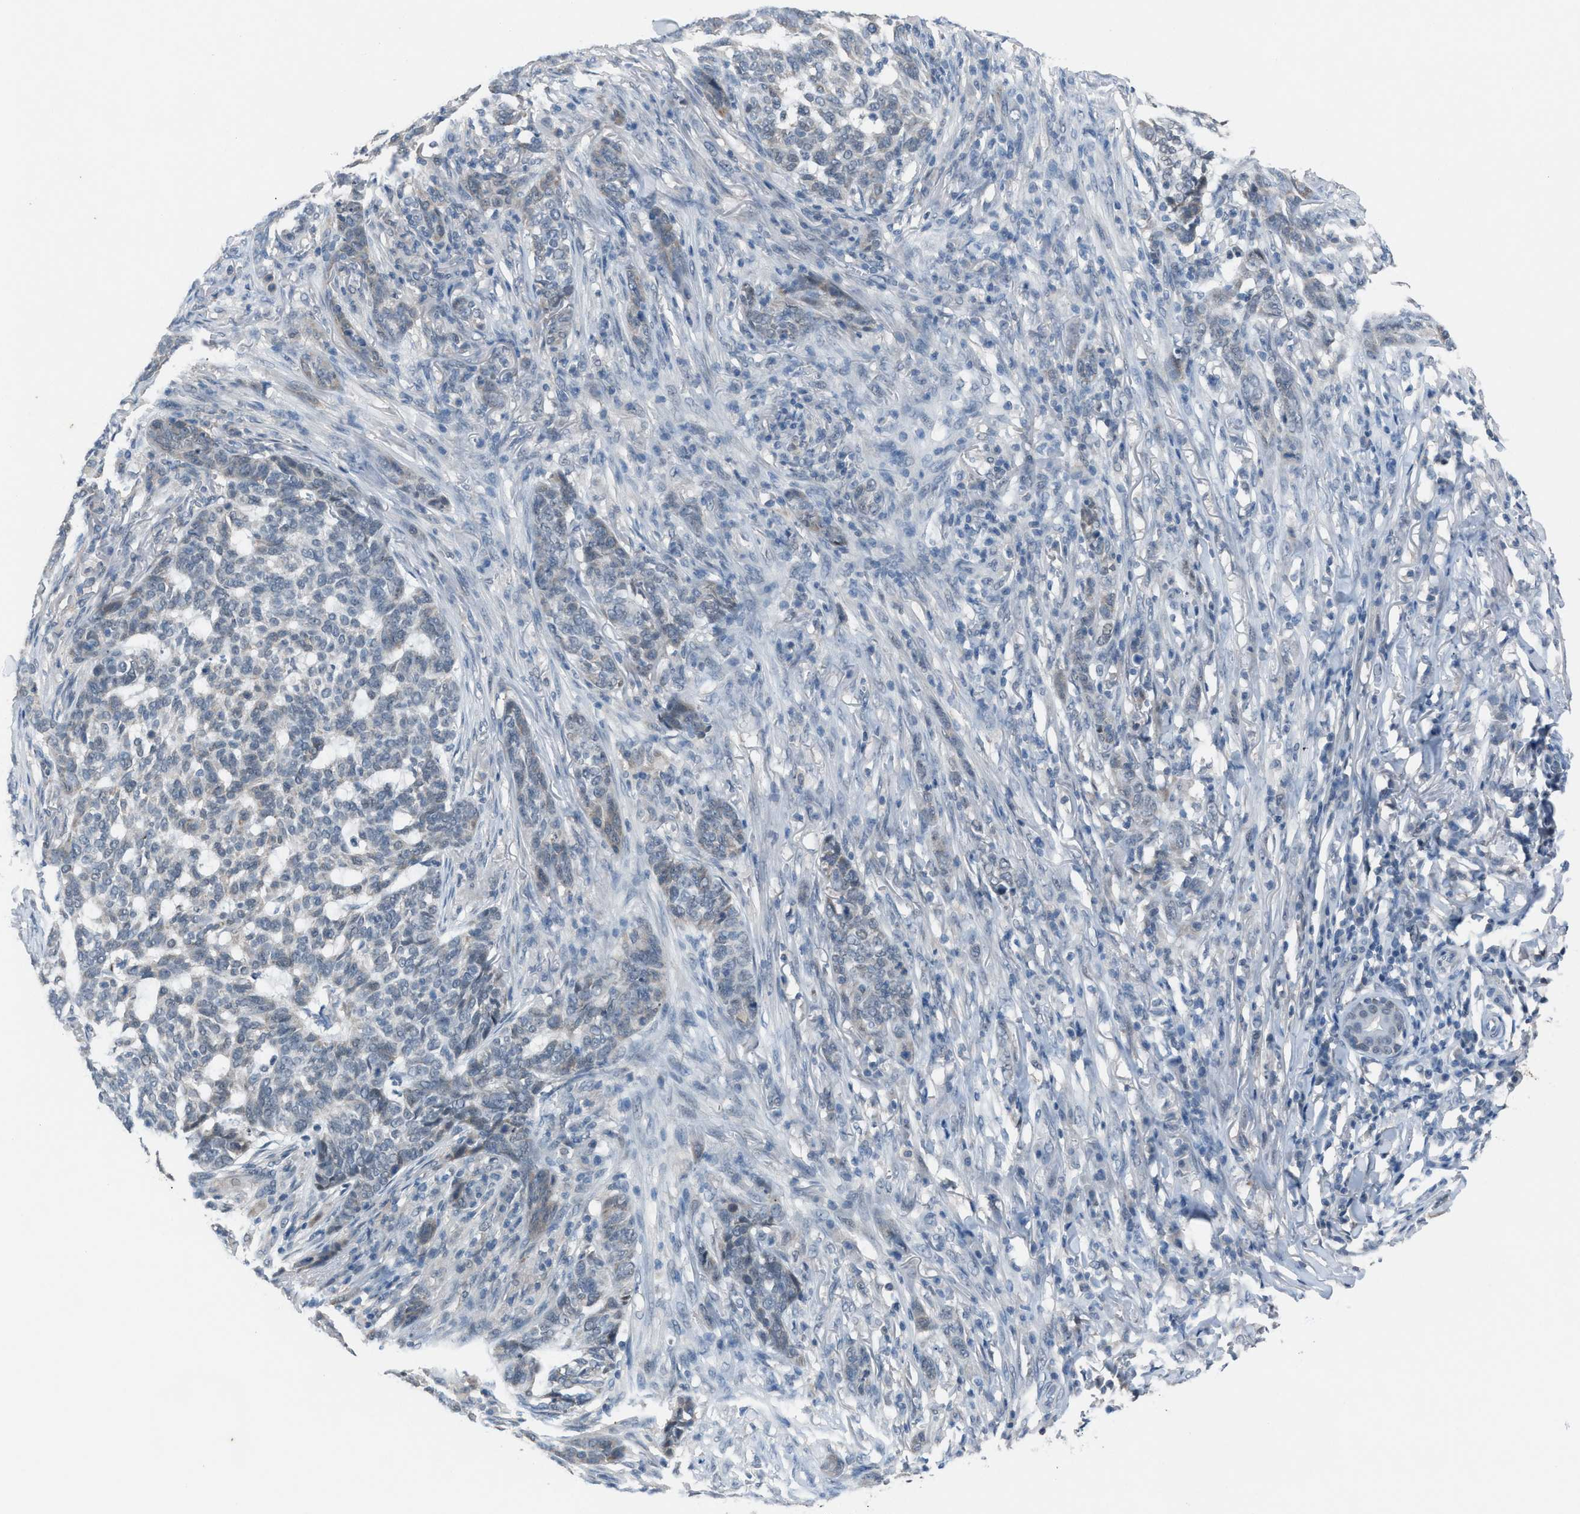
{"staining": {"intensity": "negative", "quantity": "none", "location": "none"}, "tissue": "skin cancer", "cell_type": "Tumor cells", "image_type": "cancer", "snomed": [{"axis": "morphology", "description": "Basal cell carcinoma"}, {"axis": "topography", "description": "Skin"}], "caption": "Skin basal cell carcinoma was stained to show a protein in brown. There is no significant positivity in tumor cells.", "gene": "ANAPC11", "patient": {"sex": "male", "age": 85}}